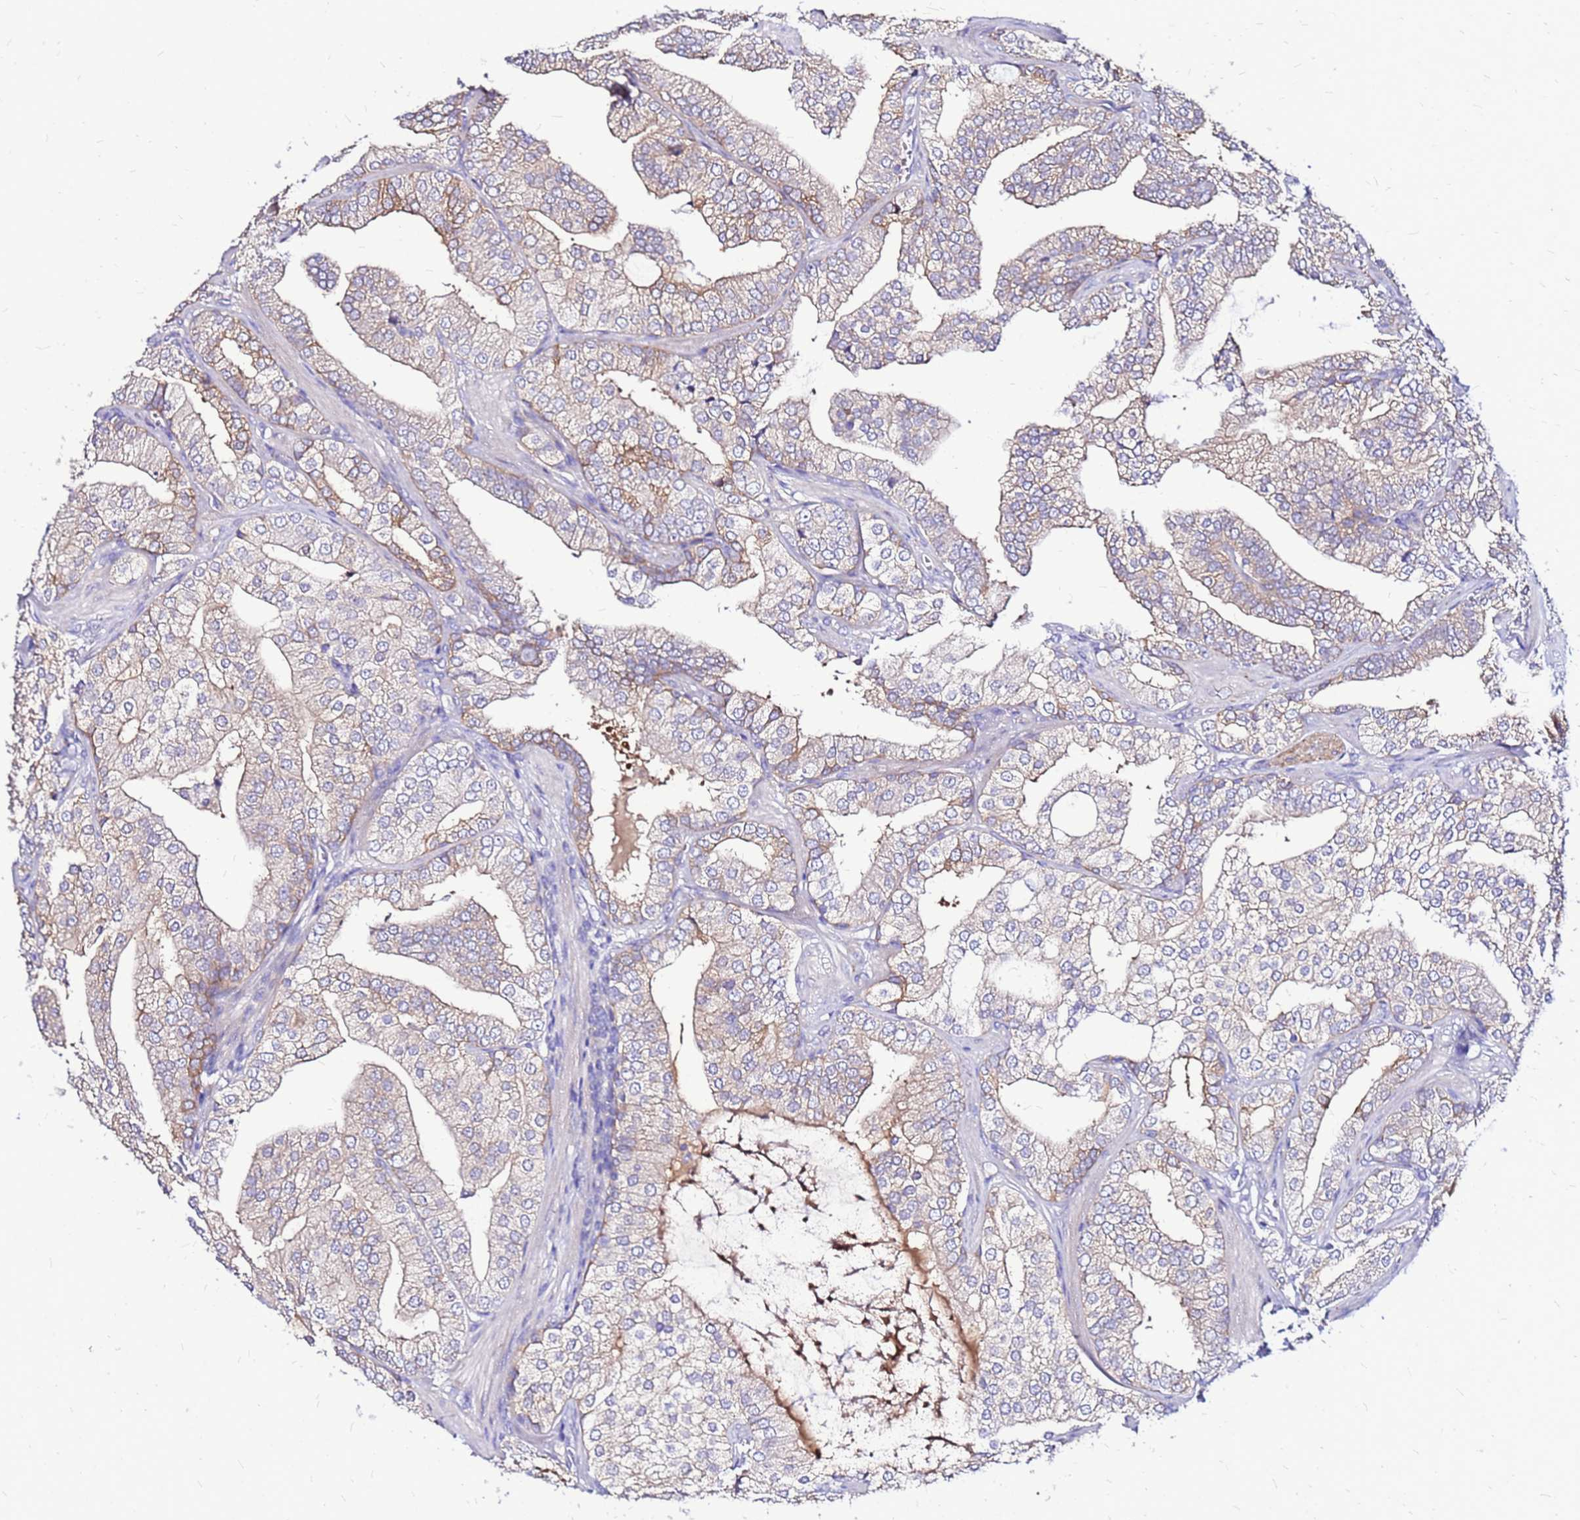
{"staining": {"intensity": "weak", "quantity": "<25%", "location": "cytoplasmic/membranous"}, "tissue": "prostate cancer", "cell_type": "Tumor cells", "image_type": "cancer", "snomed": [{"axis": "morphology", "description": "Adenocarcinoma, High grade"}, {"axis": "topography", "description": "Prostate"}], "caption": "High power microscopy photomicrograph of an immunohistochemistry (IHC) image of prostate adenocarcinoma (high-grade), revealing no significant staining in tumor cells.", "gene": "ARHGEF5", "patient": {"sex": "male", "age": 50}}